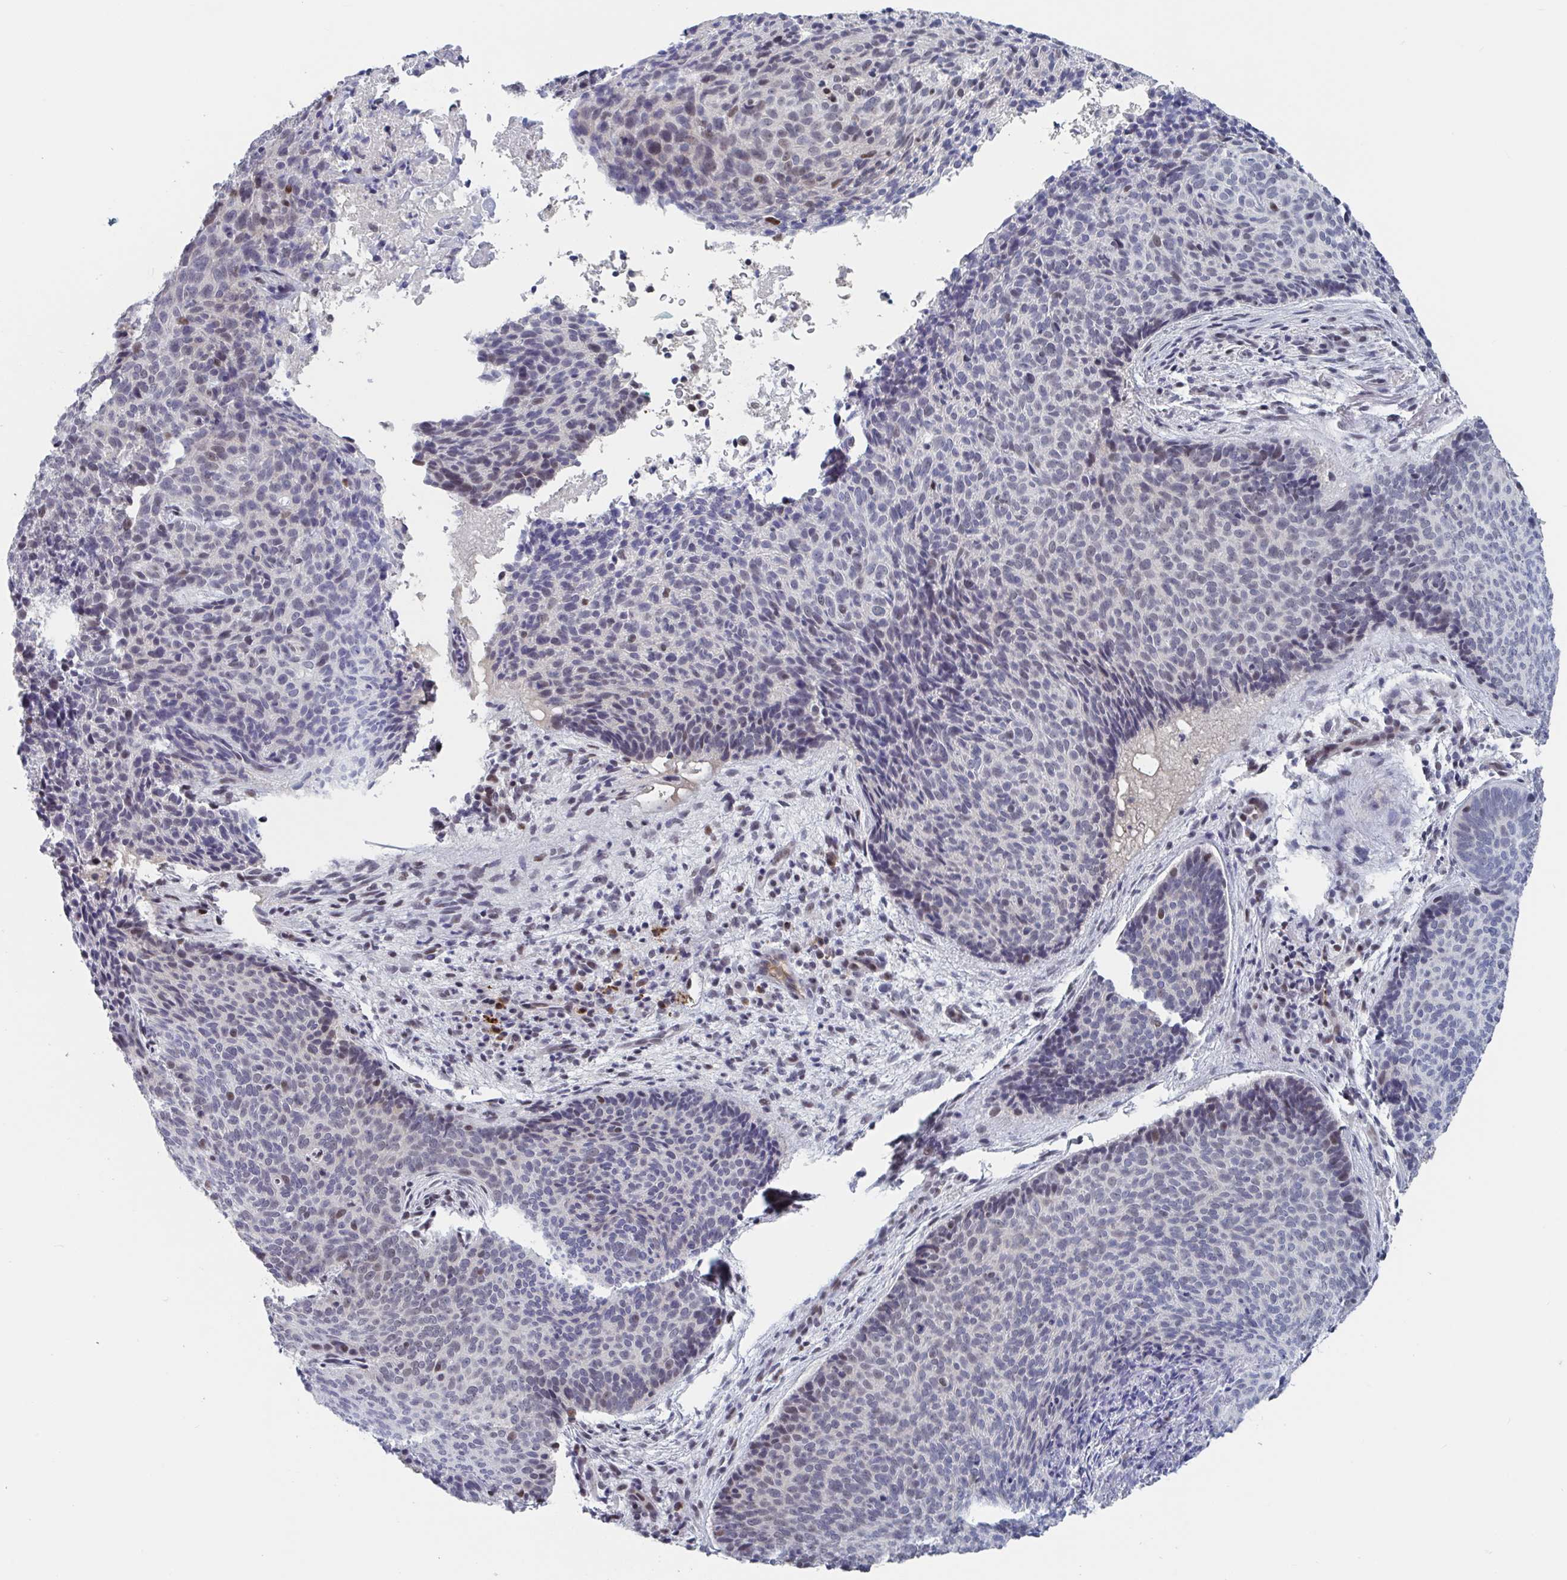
{"staining": {"intensity": "weak", "quantity": "<25%", "location": "nuclear"}, "tissue": "skin cancer", "cell_type": "Tumor cells", "image_type": "cancer", "snomed": [{"axis": "morphology", "description": "Basal cell carcinoma"}, {"axis": "topography", "description": "Skin"}, {"axis": "topography", "description": "Skin of head"}], "caption": "Tumor cells show no significant protein staining in basal cell carcinoma (skin).", "gene": "BCL7B", "patient": {"sex": "female", "age": 92}}